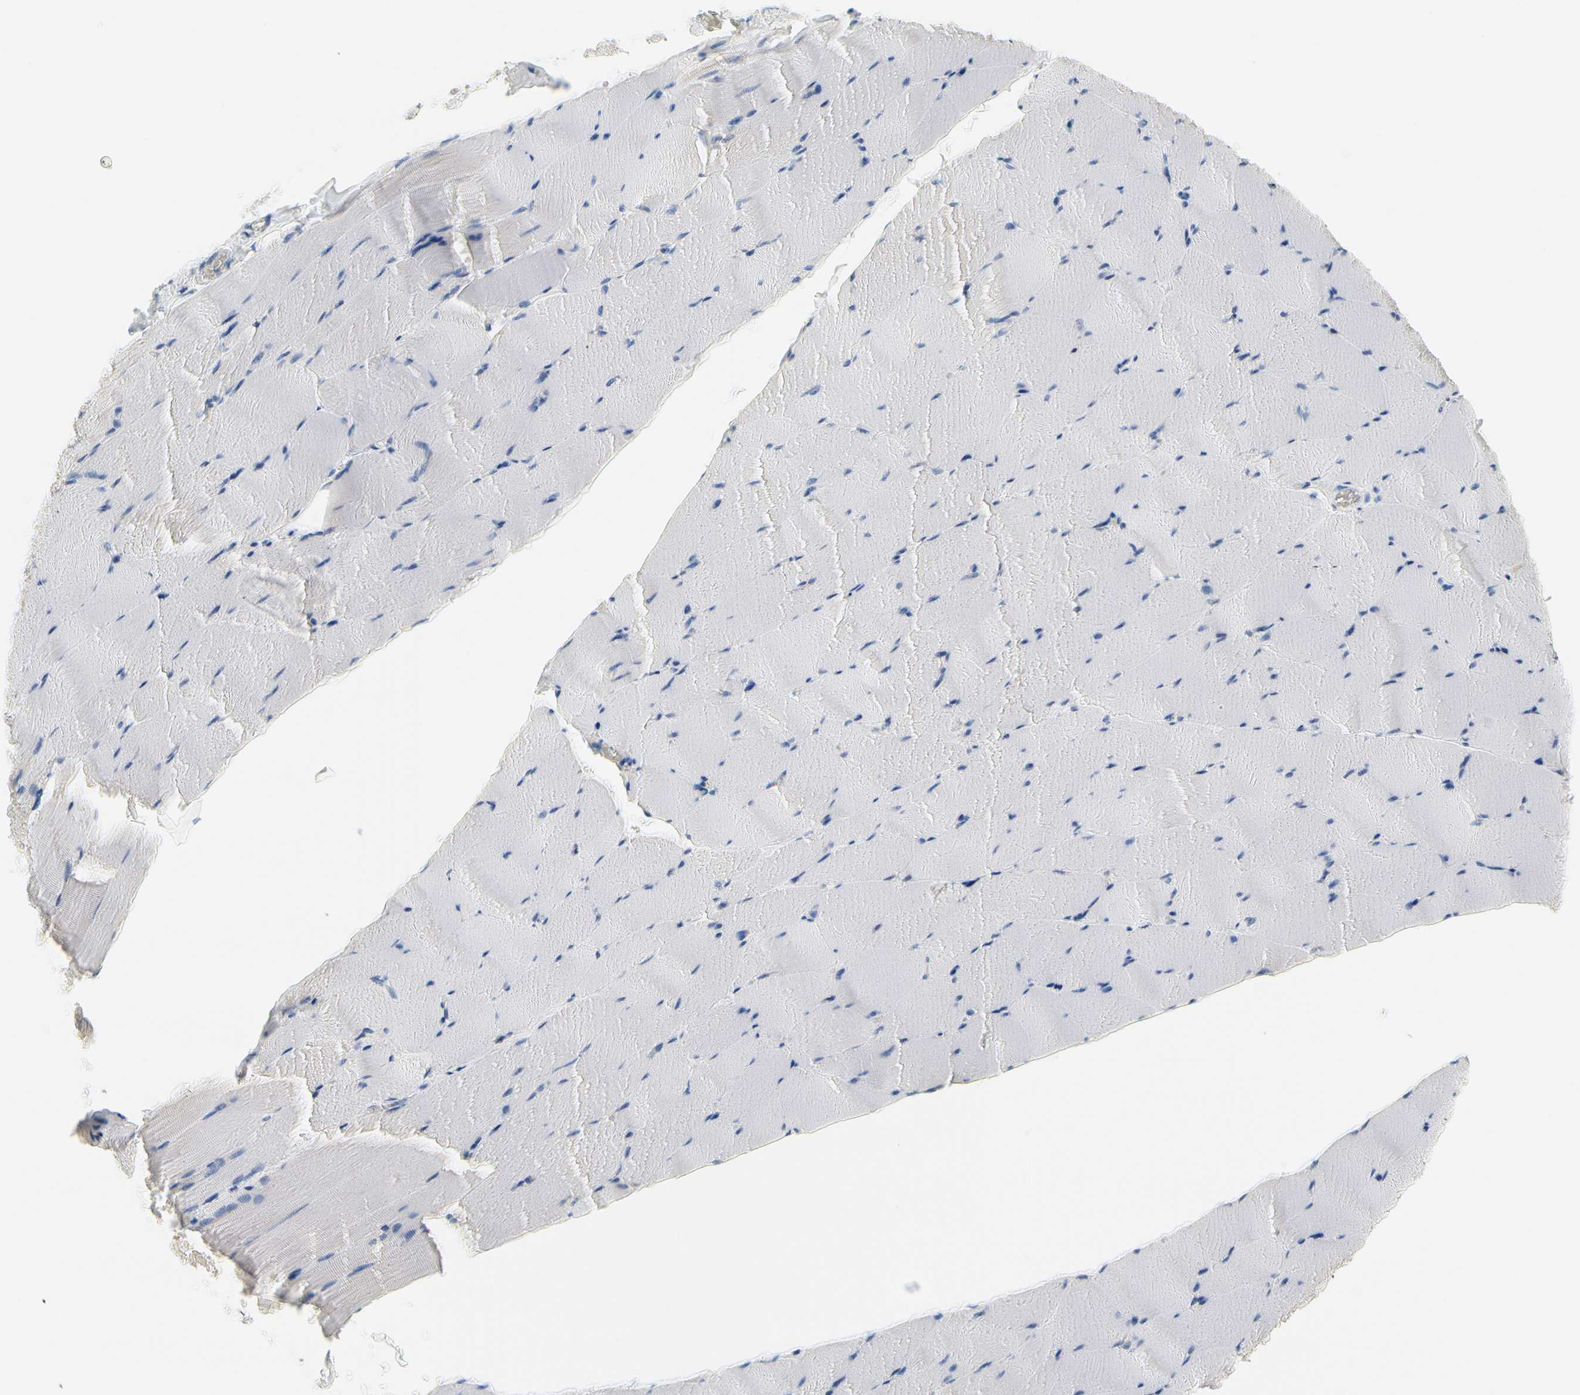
{"staining": {"intensity": "weak", "quantity": "25%-75%", "location": "cytoplasmic/membranous"}, "tissue": "skeletal muscle", "cell_type": "Myocytes", "image_type": "normal", "snomed": [{"axis": "morphology", "description": "Normal tissue, NOS"}, {"axis": "topography", "description": "Skeletal muscle"}], "caption": "Immunohistochemistry (IHC) (DAB) staining of unremarkable human skeletal muscle displays weak cytoplasmic/membranous protein staining in about 25%-75% of myocytes. The staining was performed using DAB, with brown indicating positive protein expression. Nuclei are stained blue with hematoxylin.", "gene": "TACC3", "patient": {"sex": "male", "age": 62}}